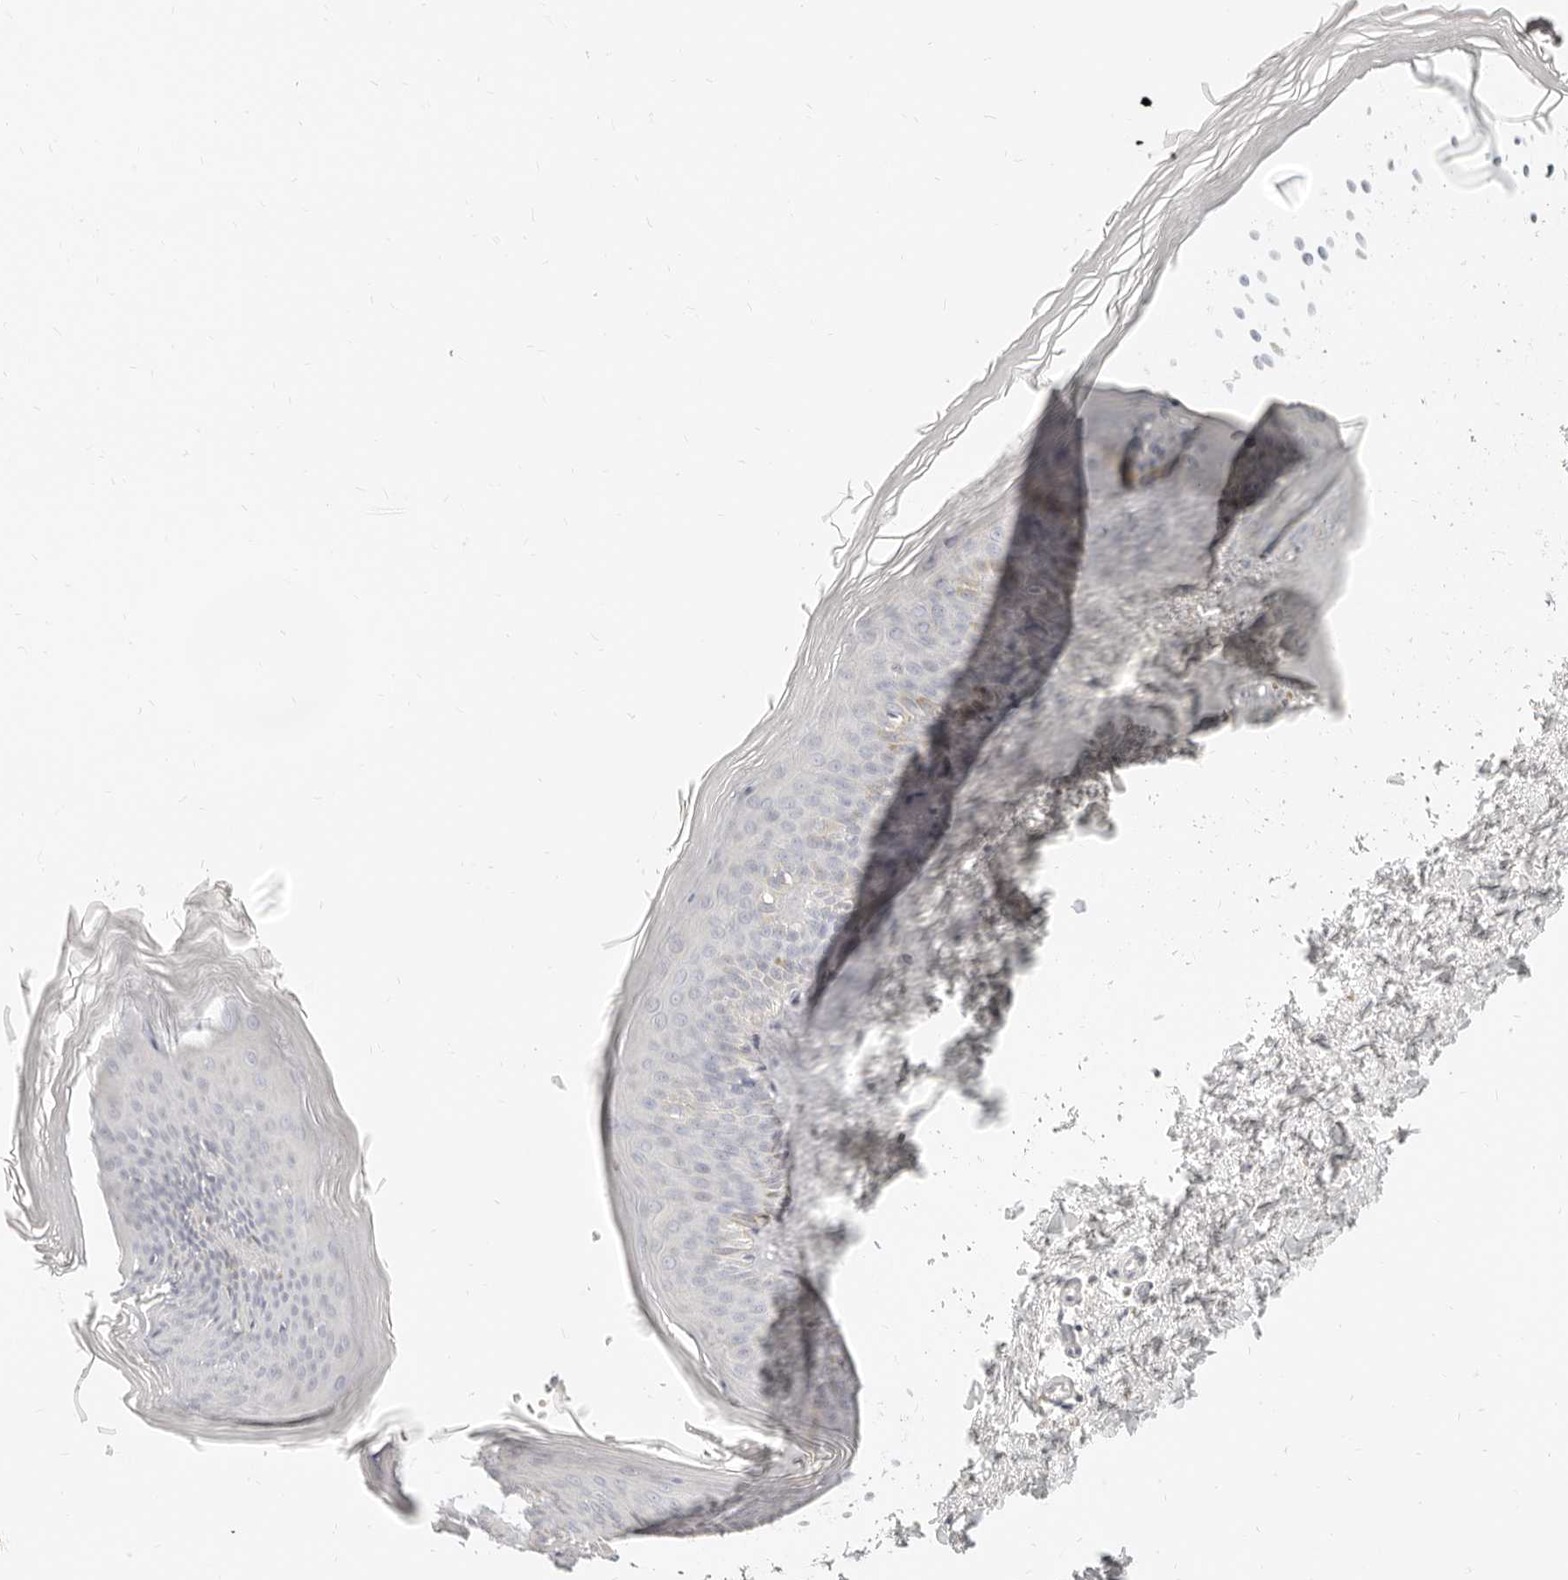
{"staining": {"intensity": "negative", "quantity": "none", "location": "none"}, "tissue": "skin", "cell_type": "Fibroblasts", "image_type": "normal", "snomed": [{"axis": "morphology", "description": "Normal tissue, NOS"}, {"axis": "topography", "description": "Skin"}], "caption": "IHC micrograph of benign skin: human skin stained with DAB exhibits no significant protein staining in fibroblasts.", "gene": "LTB4R2", "patient": {"sex": "female", "age": 27}}